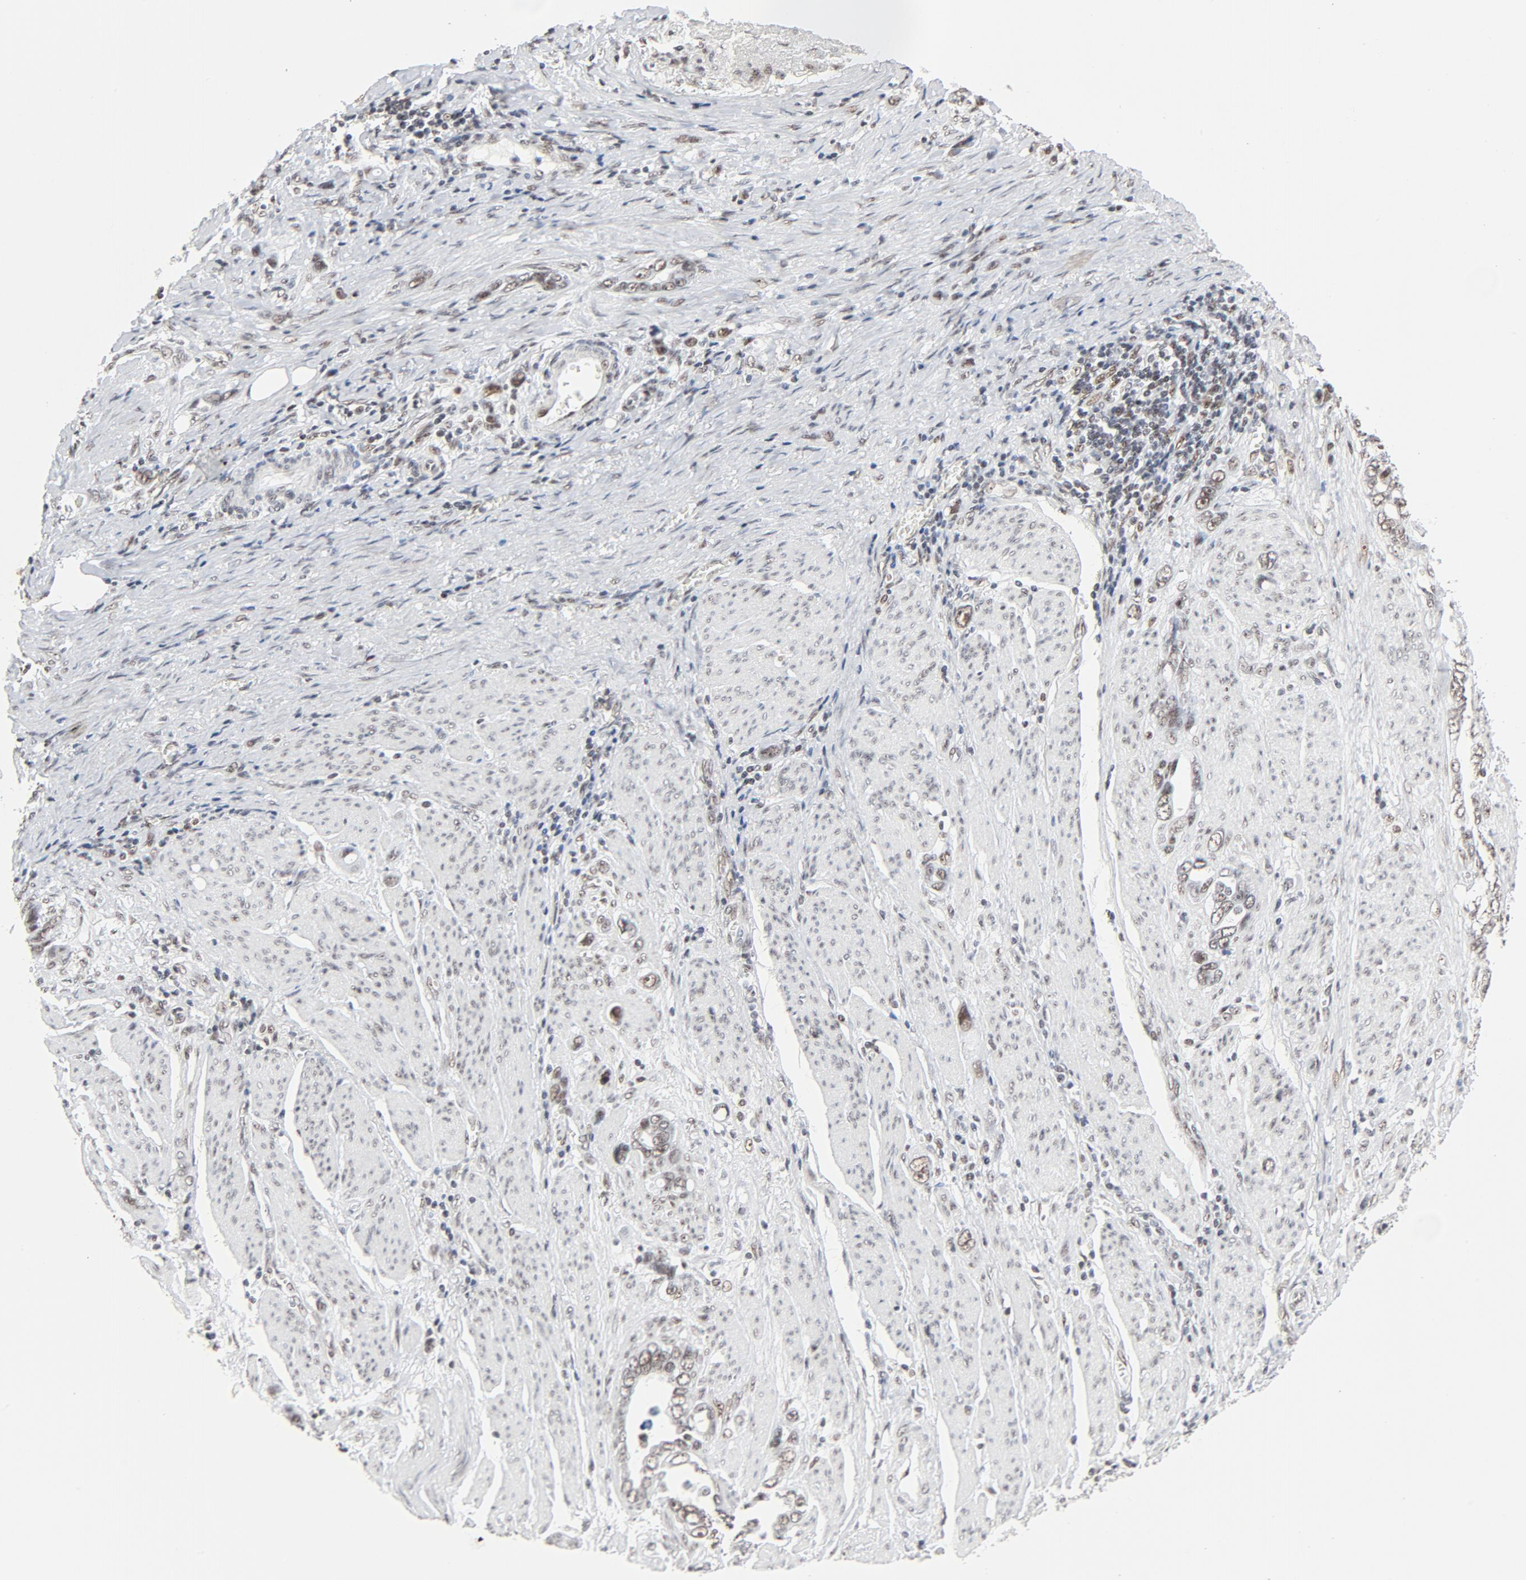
{"staining": {"intensity": "weak", "quantity": ">75%", "location": "nuclear"}, "tissue": "stomach cancer", "cell_type": "Tumor cells", "image_type": "cancer", "snomed": [{"axis": "morphology", "description": "Adenocarcinoma, NOS"}, {"axis": "topography", "description": "Stomach"}], "caption": "The micrograph displays staining of stomach adenocarcinoma, revealing weak nuclear protein positivity (brown color) within tumor cells.", "gene": "GTF2H1", "patient": {"sex": "male", "age": 78}}